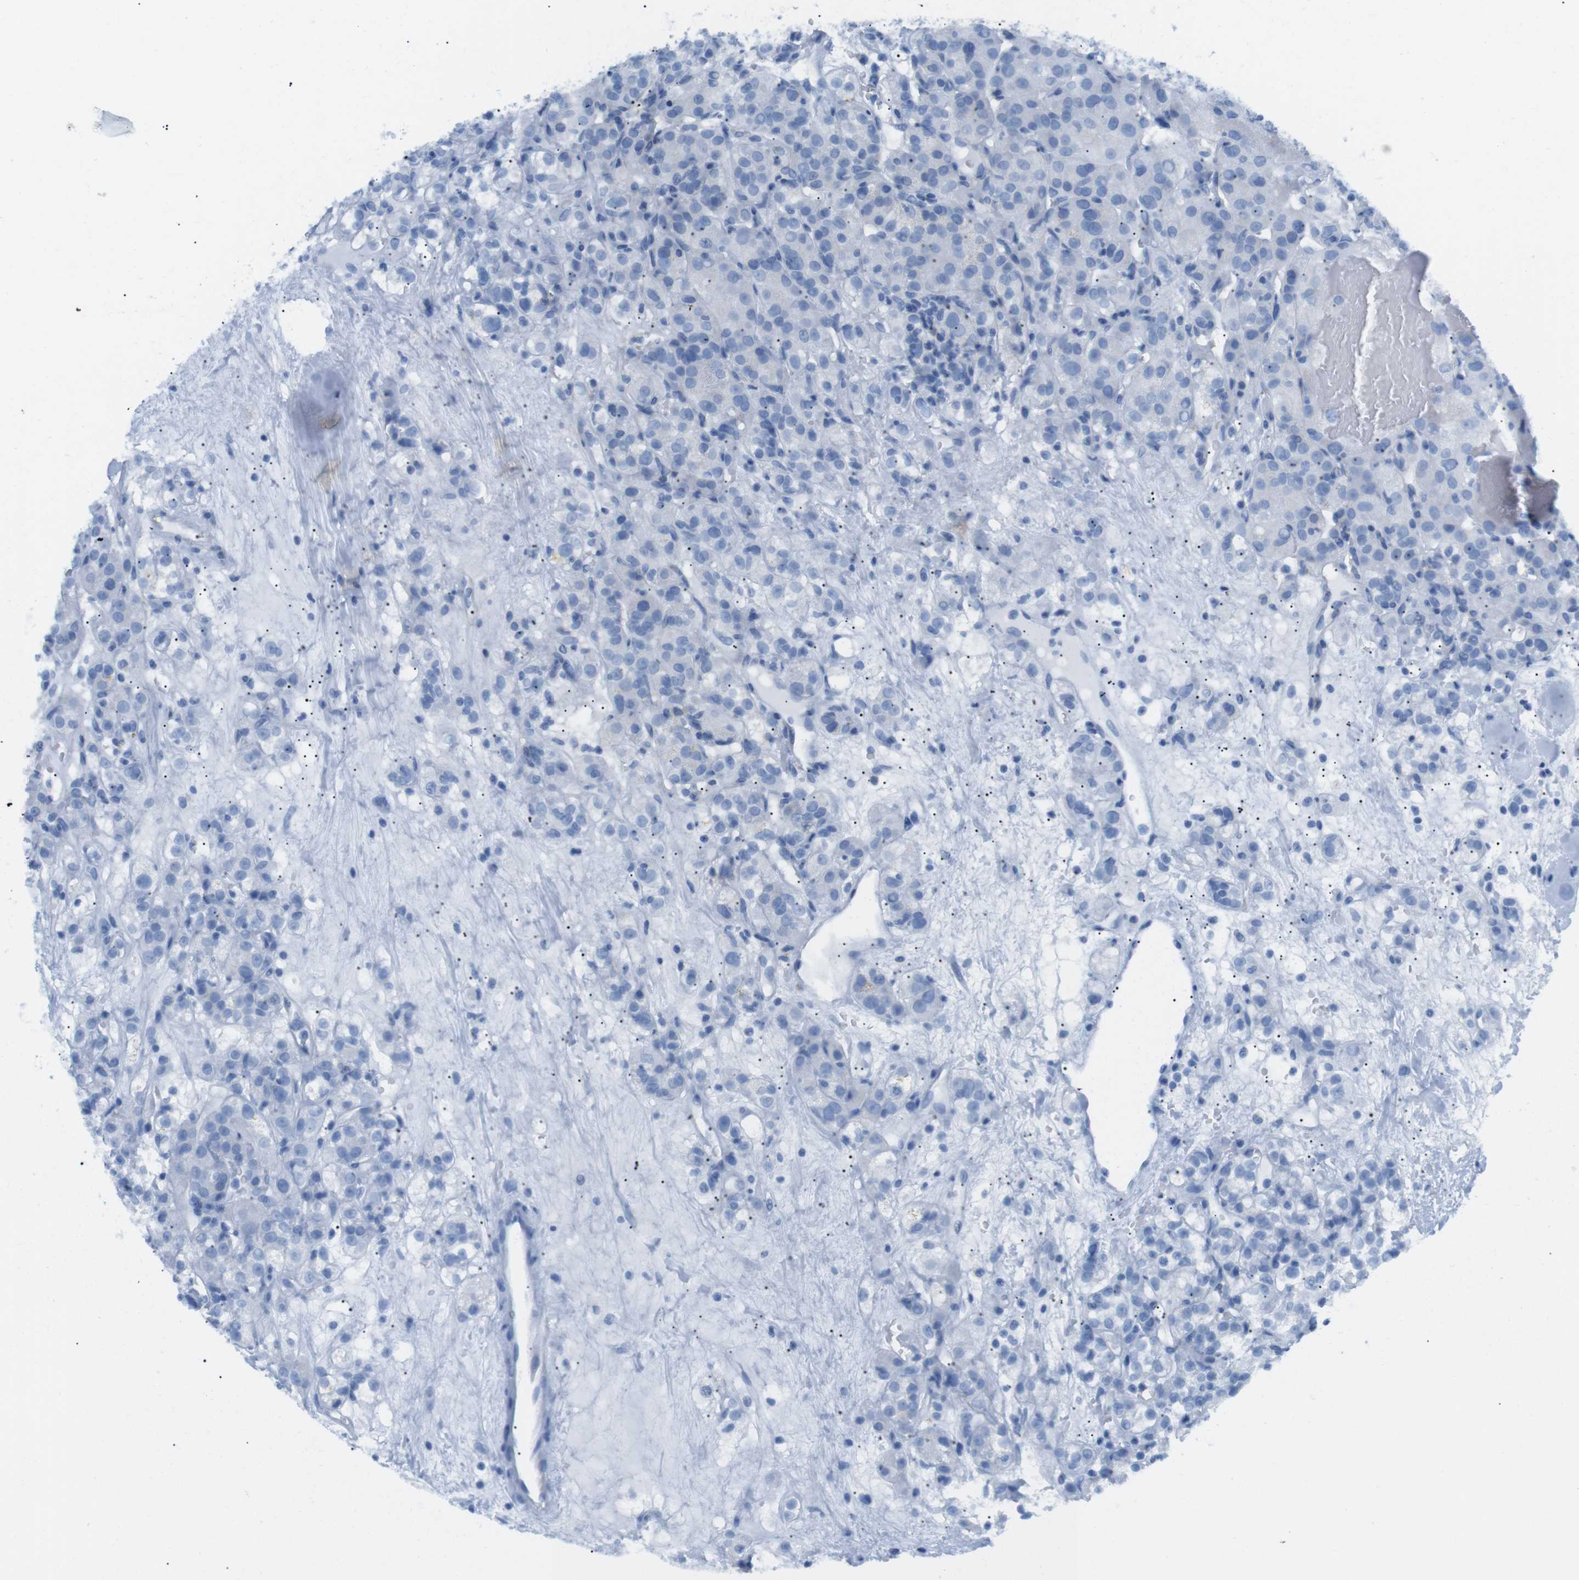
{"staining": {"intensity": "negative", "quantity": "none", "location": "none"}, "tissue": "renal cancer", "cell_type": "Tumor cells", "image_type": "cancer", "snomed": [{"axis": "morphology", "description": "Normal tissue, NOS"}, {"axis": "morphology", "description": "Adenocarcinoma, NOS"}, {"axis": "topography", "description": "Kidney"}], "caption": "Immunohistochemistry of adenocarcinoma (renal) reveals no expression in tumor cells.", "gene": "TNFRSF4", "patient": {"sex": "male", "age": 61}}